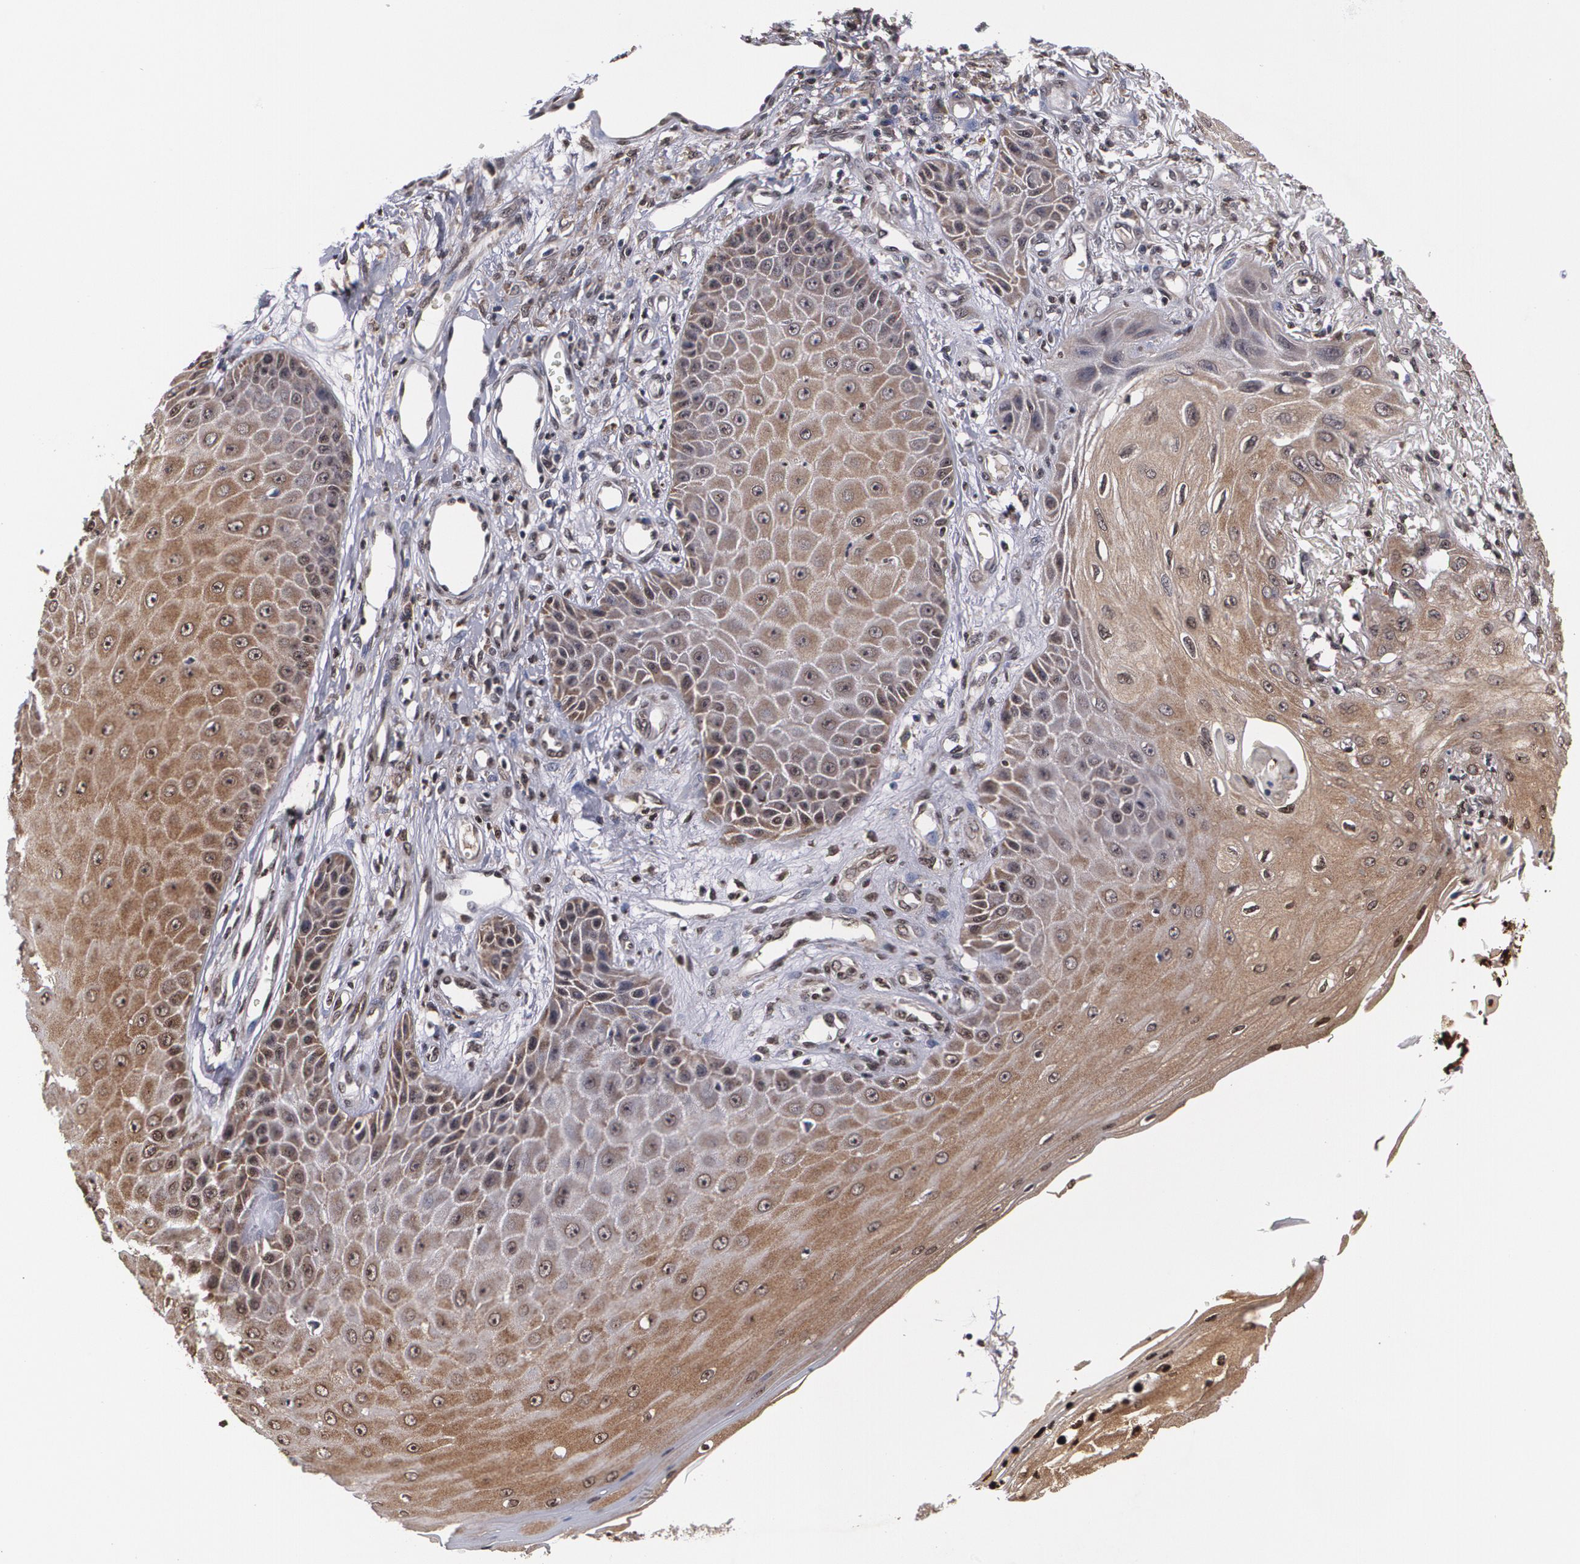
{"staining": {"intensity": "moderate", "quantity": "25%-75%", "location": "cytoplasmic/membranous,nuclear"}, "tissue": "skin cancer", "cell_type": "Tumor cells", "image_type": "cancer", "snomed": [{"axis": "morphology", "description": "Squamous cell carcinoma, NOS"}, {"axis": "topography", "description": "Skin"}], "caption": "This histopathology image reveals skin cancer (squamous cell carcinoma) stained with immunohistochemistry to label a protein in brown. The cytoplasmic/membranous and nuclear of tumor cells show moderate positivity for the protein. Nuclei are counter-stained blue.", "gene": "MVP", "patient": {"sex": "female", "age": 40}}